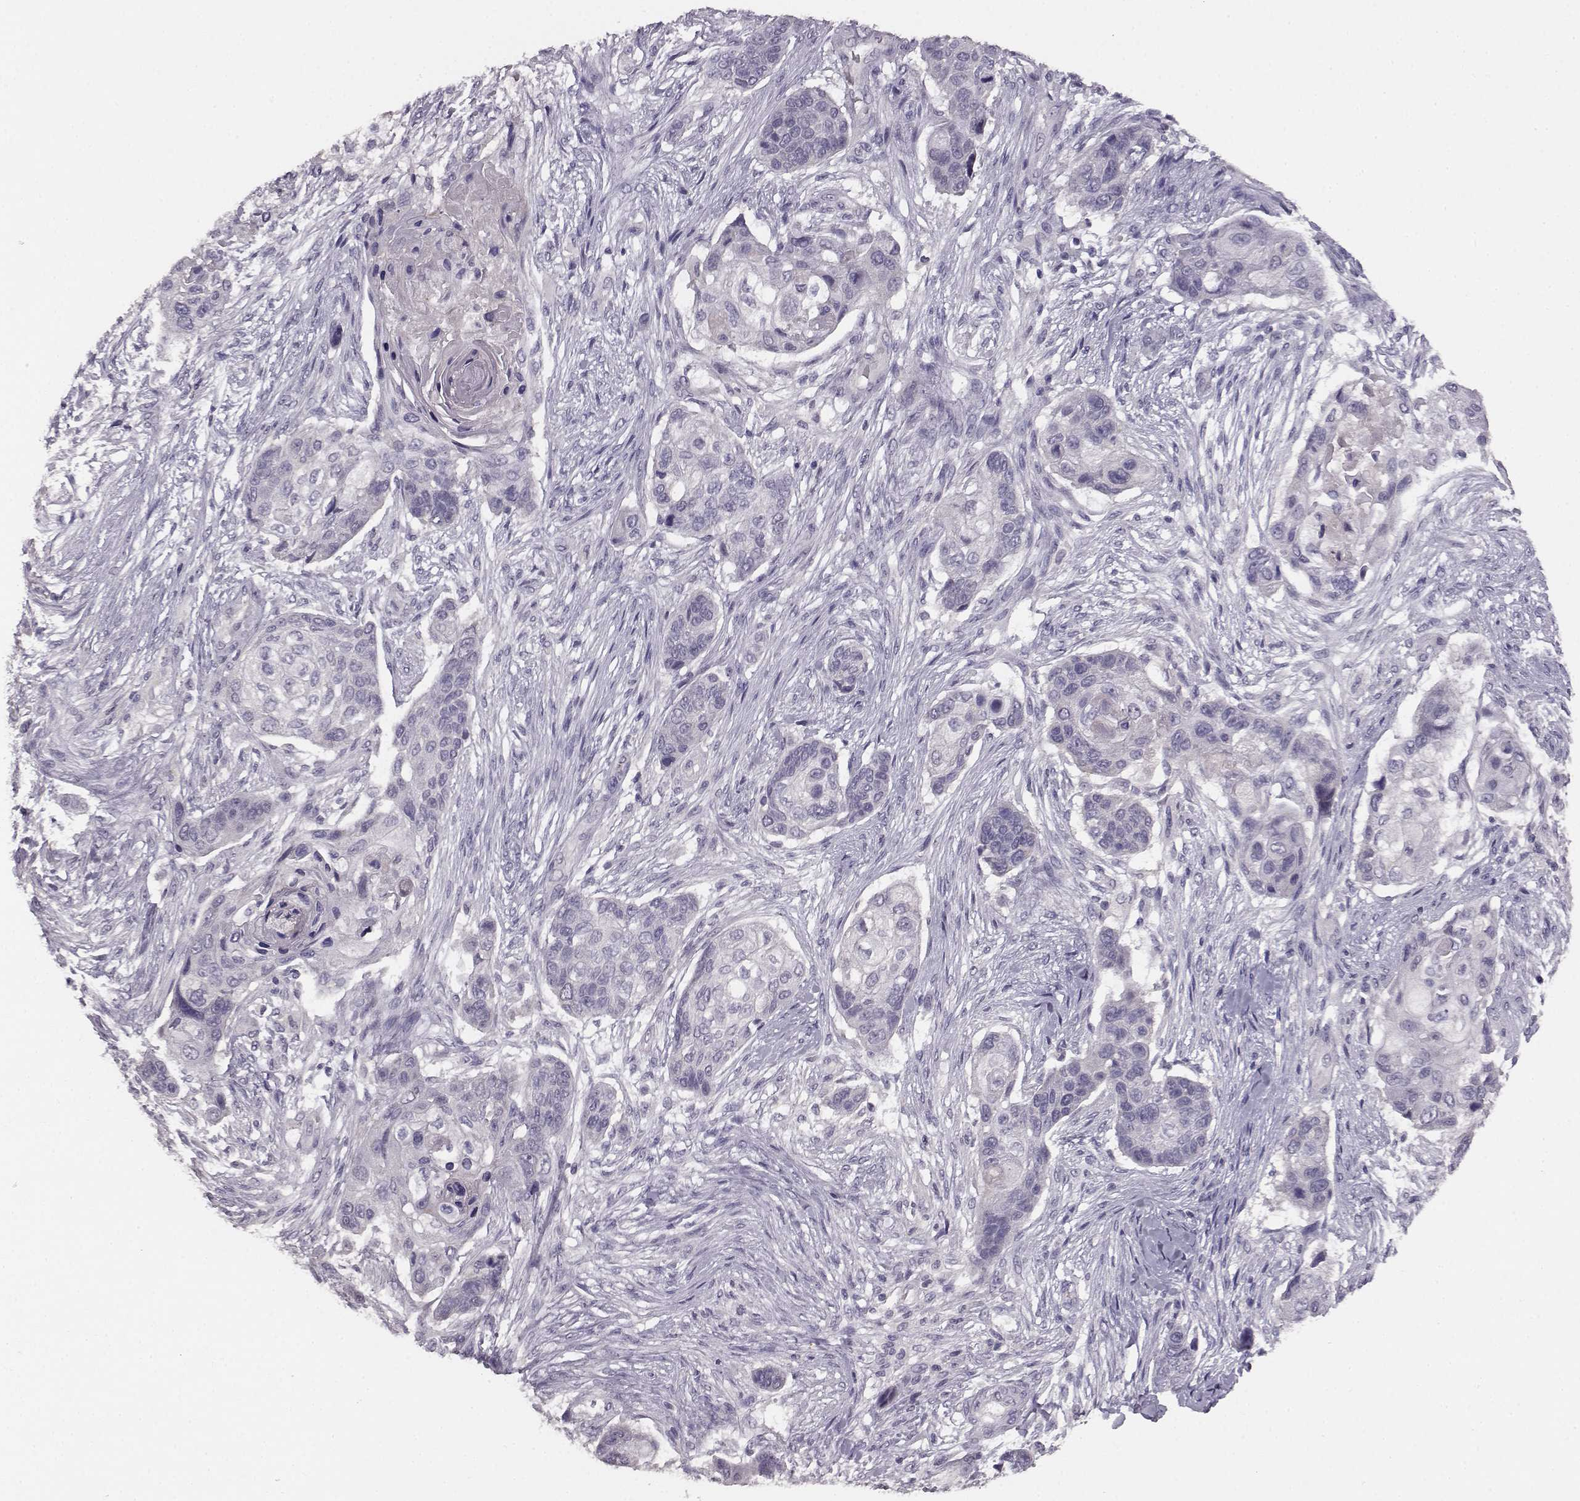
{"staining": {"intensity": "negative", "quantity": "none", "location": "none"}, "tissue": "lung cancer", "cell_type": "Tumor cells", "image_type": "cancer", "snomed": [{"axis": "morphology", "description": "Squamous cell carcinoma, NOS"}, {"axis": "topography", "description": "Lung"}], "caption": "Immunohistochemistry (IHC) of human lung squamous cell carcinoma reveals no expression in tumor cells.", "gene": "BFSP2", "patient": {"sex": "male", "age": 69}}